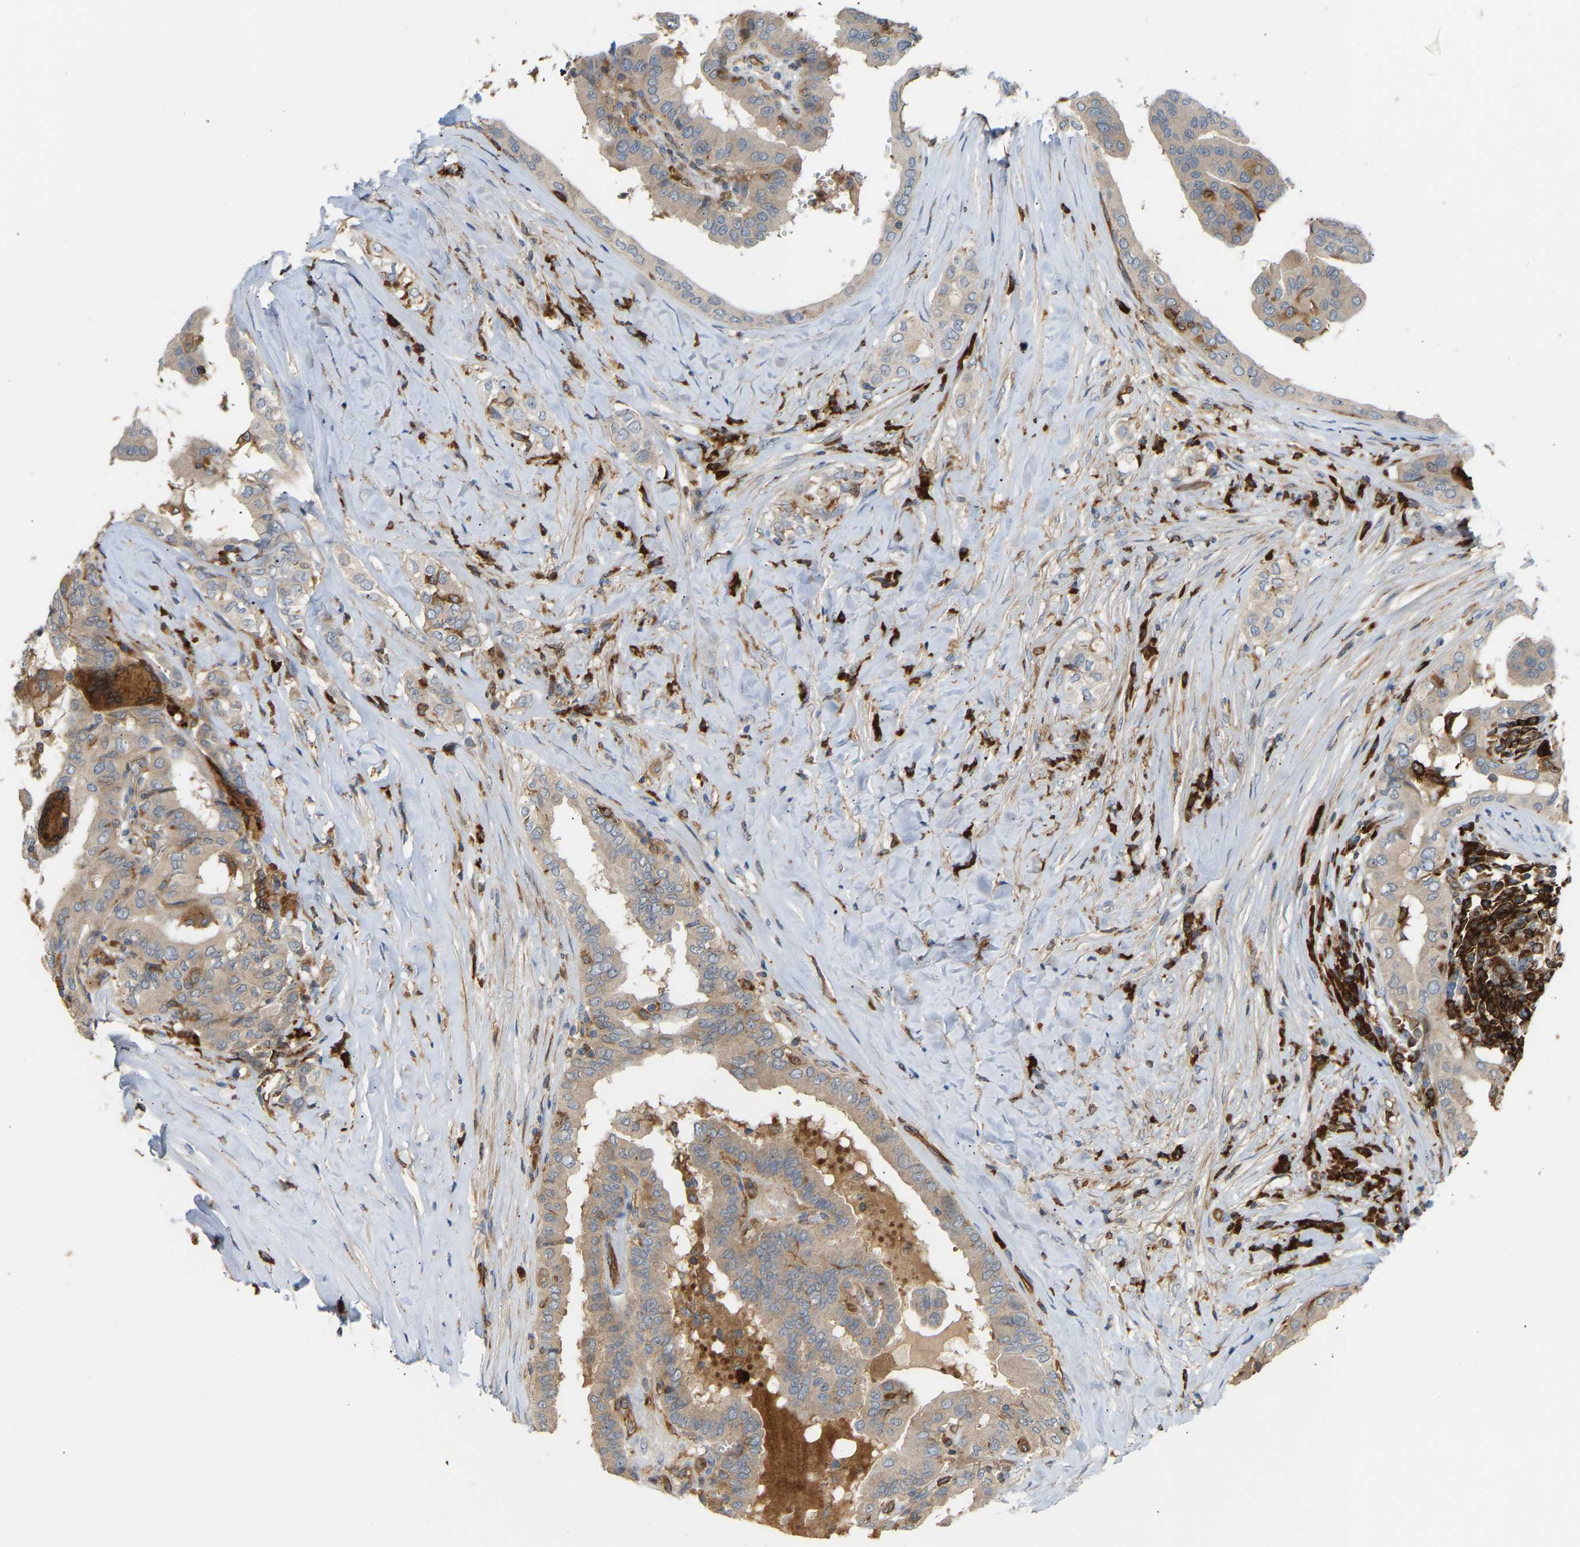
{"staining": {"intensity": "weak", "quantity": "25%-75%", "location": "cytoplasmic/membranous"}, "tissue": "thyroid cancer", "cell_type": "Tumor cells", "image_type": "cancer", "snomed": [{"axis": "morphology", "description": "Papillary adenocarcinoma, NOS"}, {"axis": "topography", "description": "Thyroid gland"}], "caption": "Thyroid cancer stained for a protein reveals weak cytoplasmic/membranous positivity in tumor cells. Nuclei are stained in blue.", "gene": "PLCG2", "patient": {"sex": "male", "age": 33}}